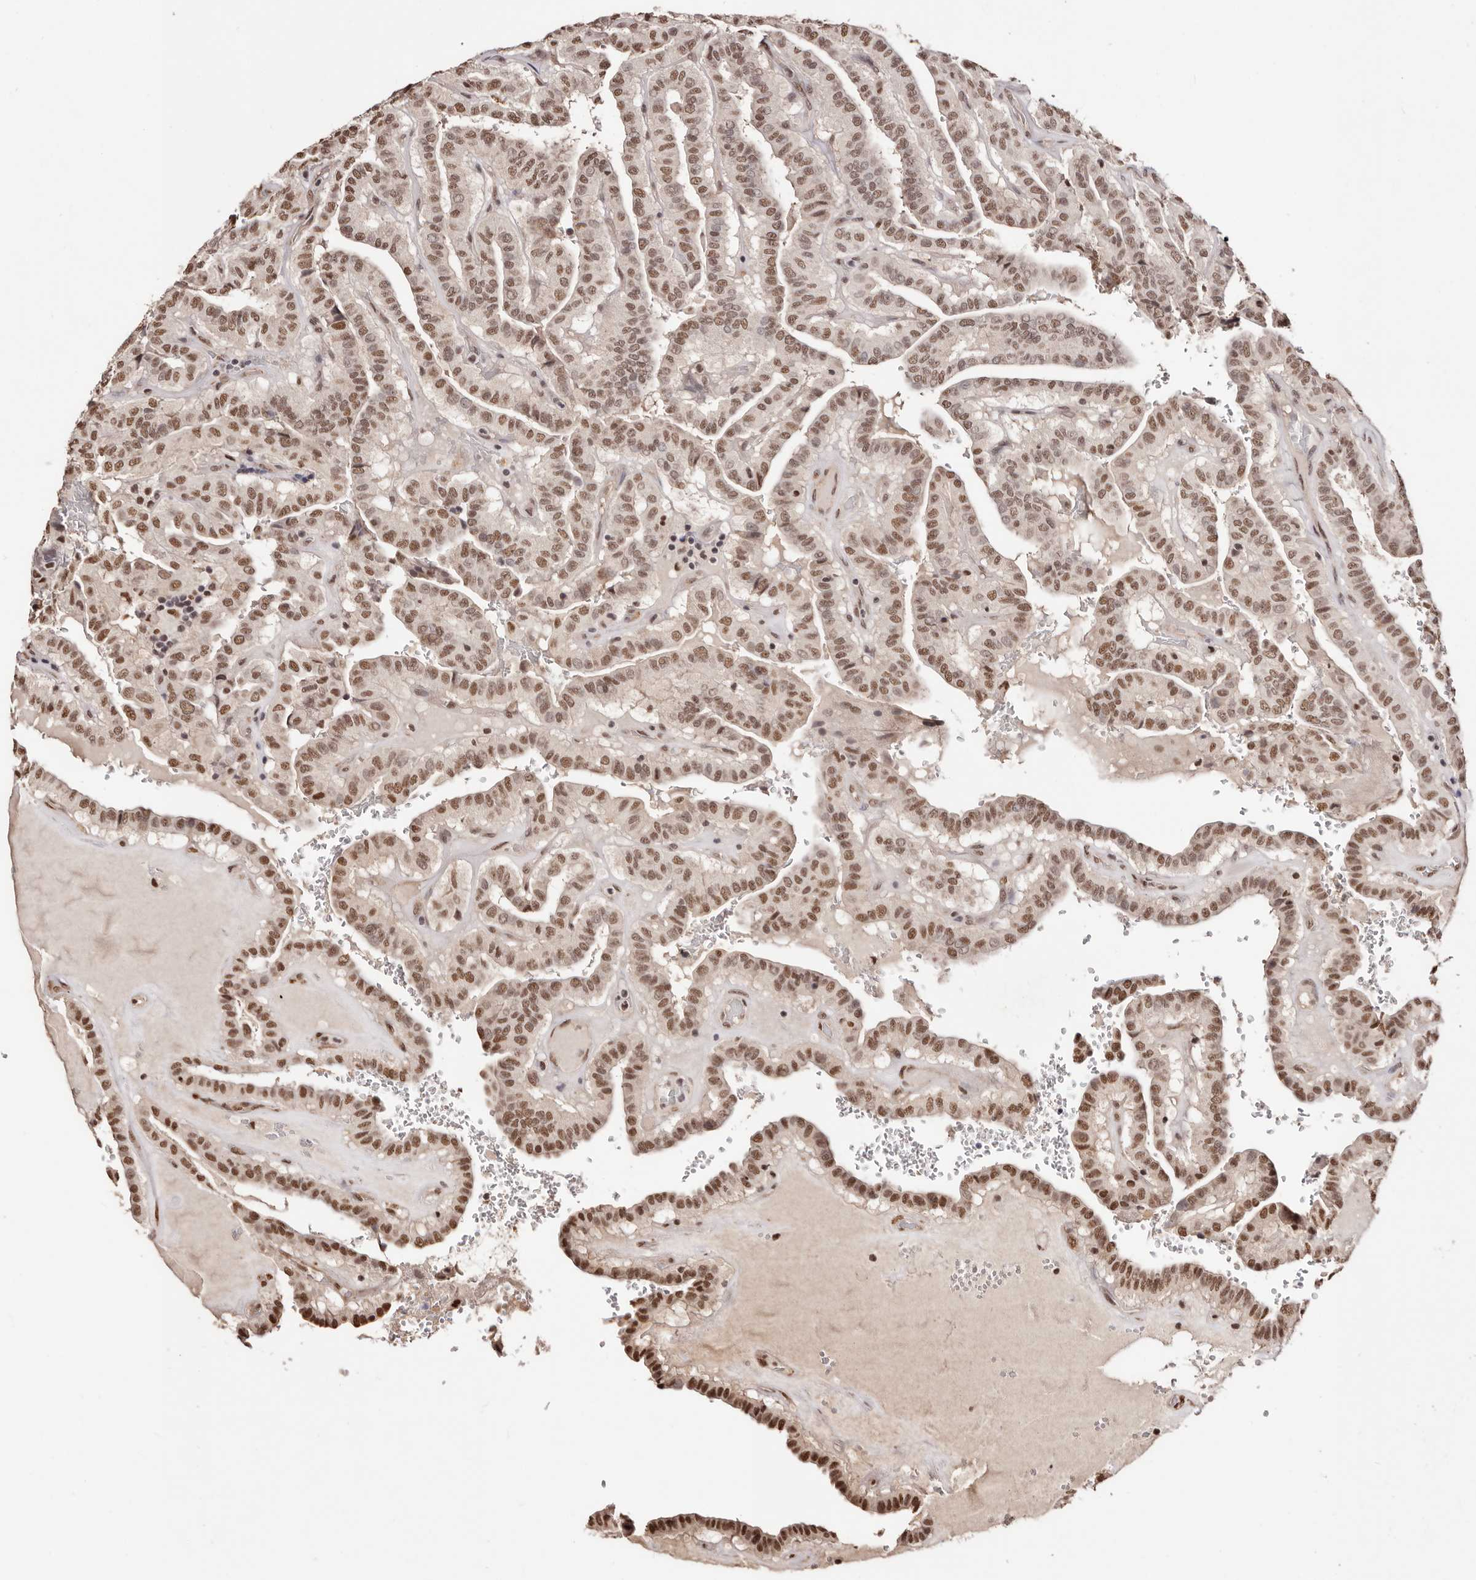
{"staining": {"intensity": "moderate", "quantity": ">75%", "location": "nuclear"}, "tissue": "thyroid cancer", "cell_type": "Tumor cells", "image_type": "cancer", "snomed": [{"axis": "morphology", "description": "Papillary adenocarcinoma, NOS"}, {"axis": "topography", "description": "Thyroid gland"}], "caption": "Approximately >75% of tumor cells in papillary adenocarcinoma (thyroid) show moderate nuclear protein positivity as visualized by brown immunohistochemical staining.", "gene": "BICRAL", "patient": {"sex": "male", "age": 77}}